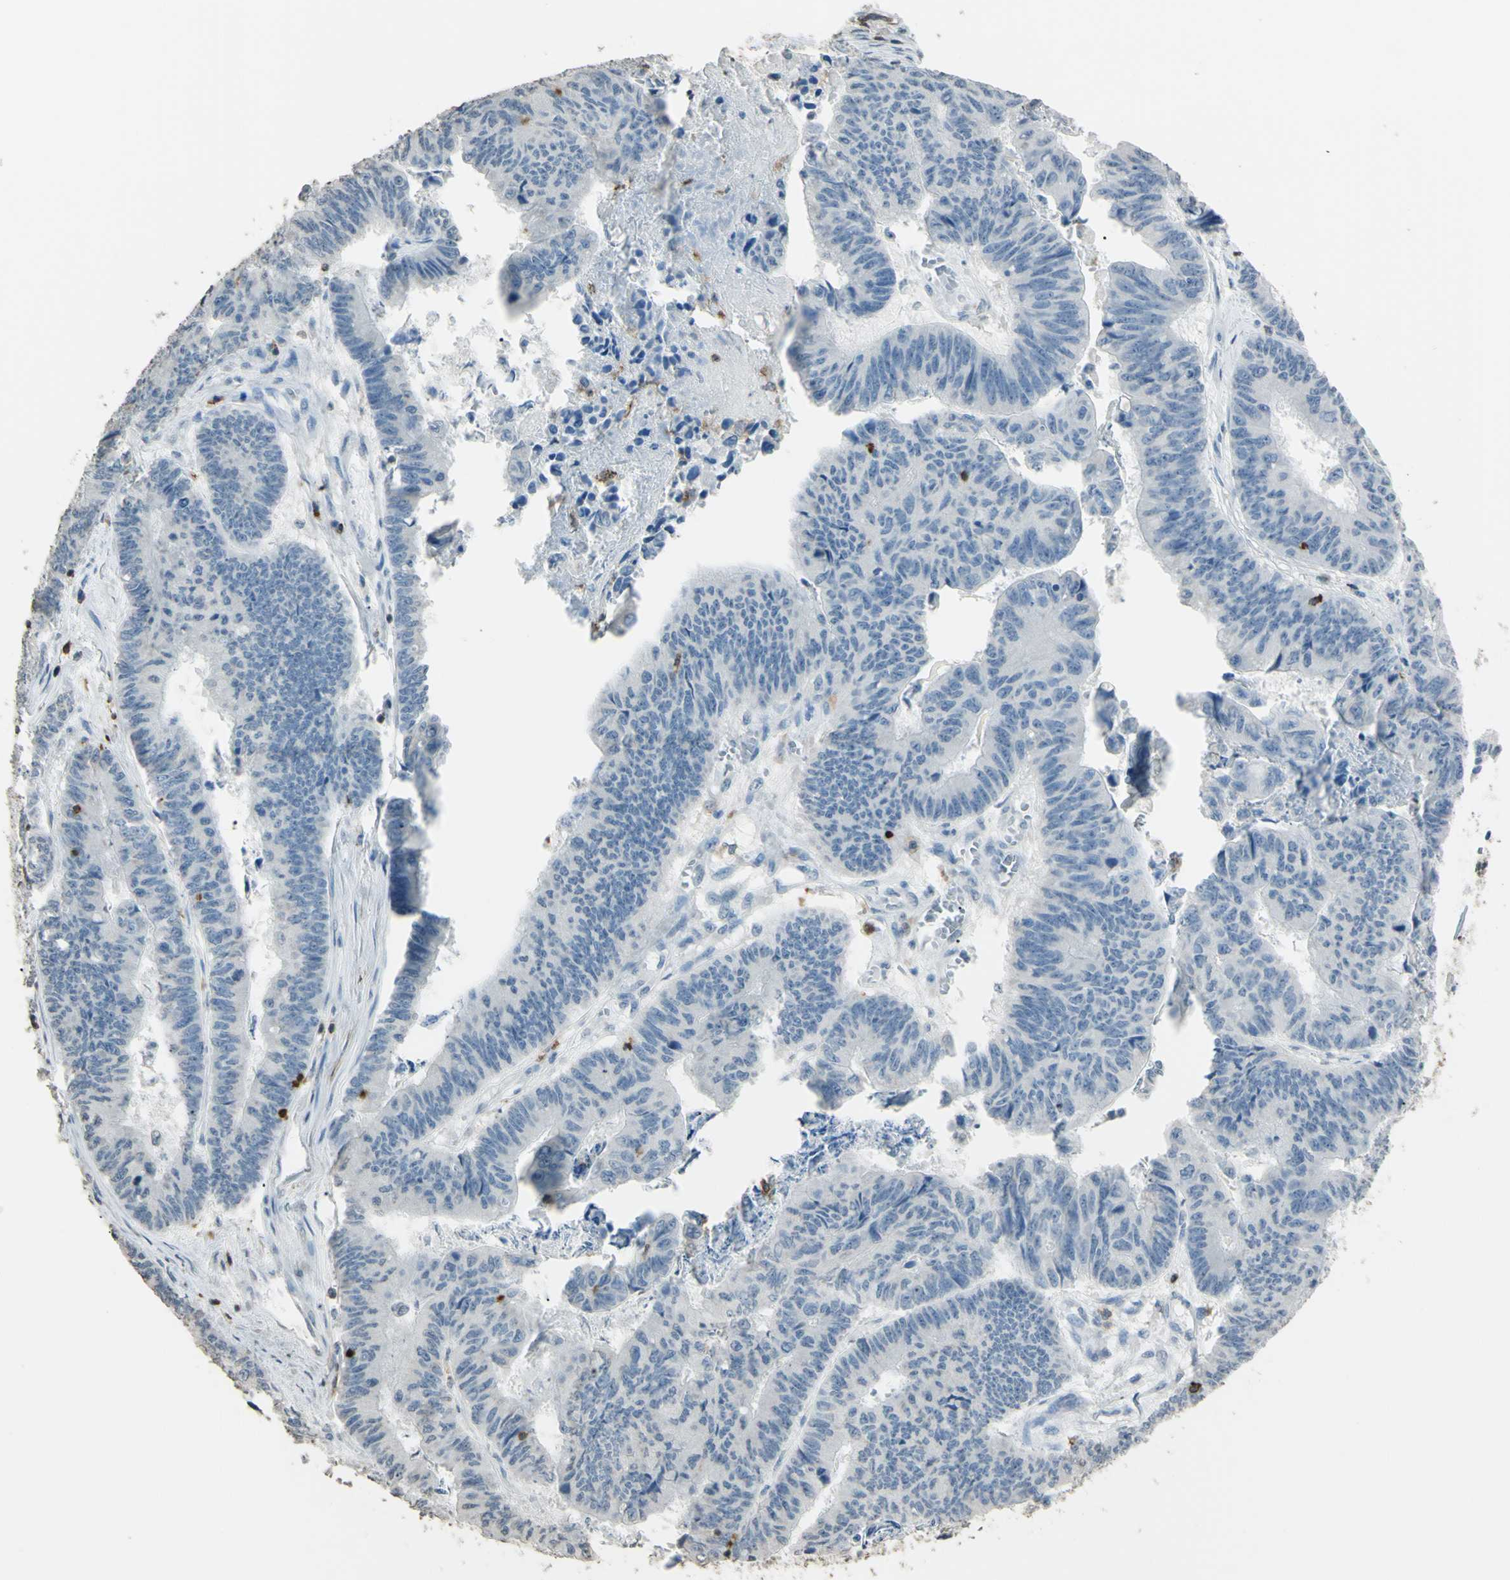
{"staining": {"intensity": "negative", "quantity": "none", "location": "none"}, "tissue": "stomach cancer", "cell_type": "Tumor cells", "image_type": "cancer", "snomed": [{"axis": "morphology", "description": "Adenocarcinoma, NOS"}, {"axis": "topography", "description": "Stomach, lower"}], "caption": "A high-resolution photomicrograph shows immunohistochemistry (IHC) staining of stomach cancer (adenocarcinoma), which displays no significant expression in tumor cells.", "gene": "PSTPIP1", "patient": {"sex": "male", "age": 77}}